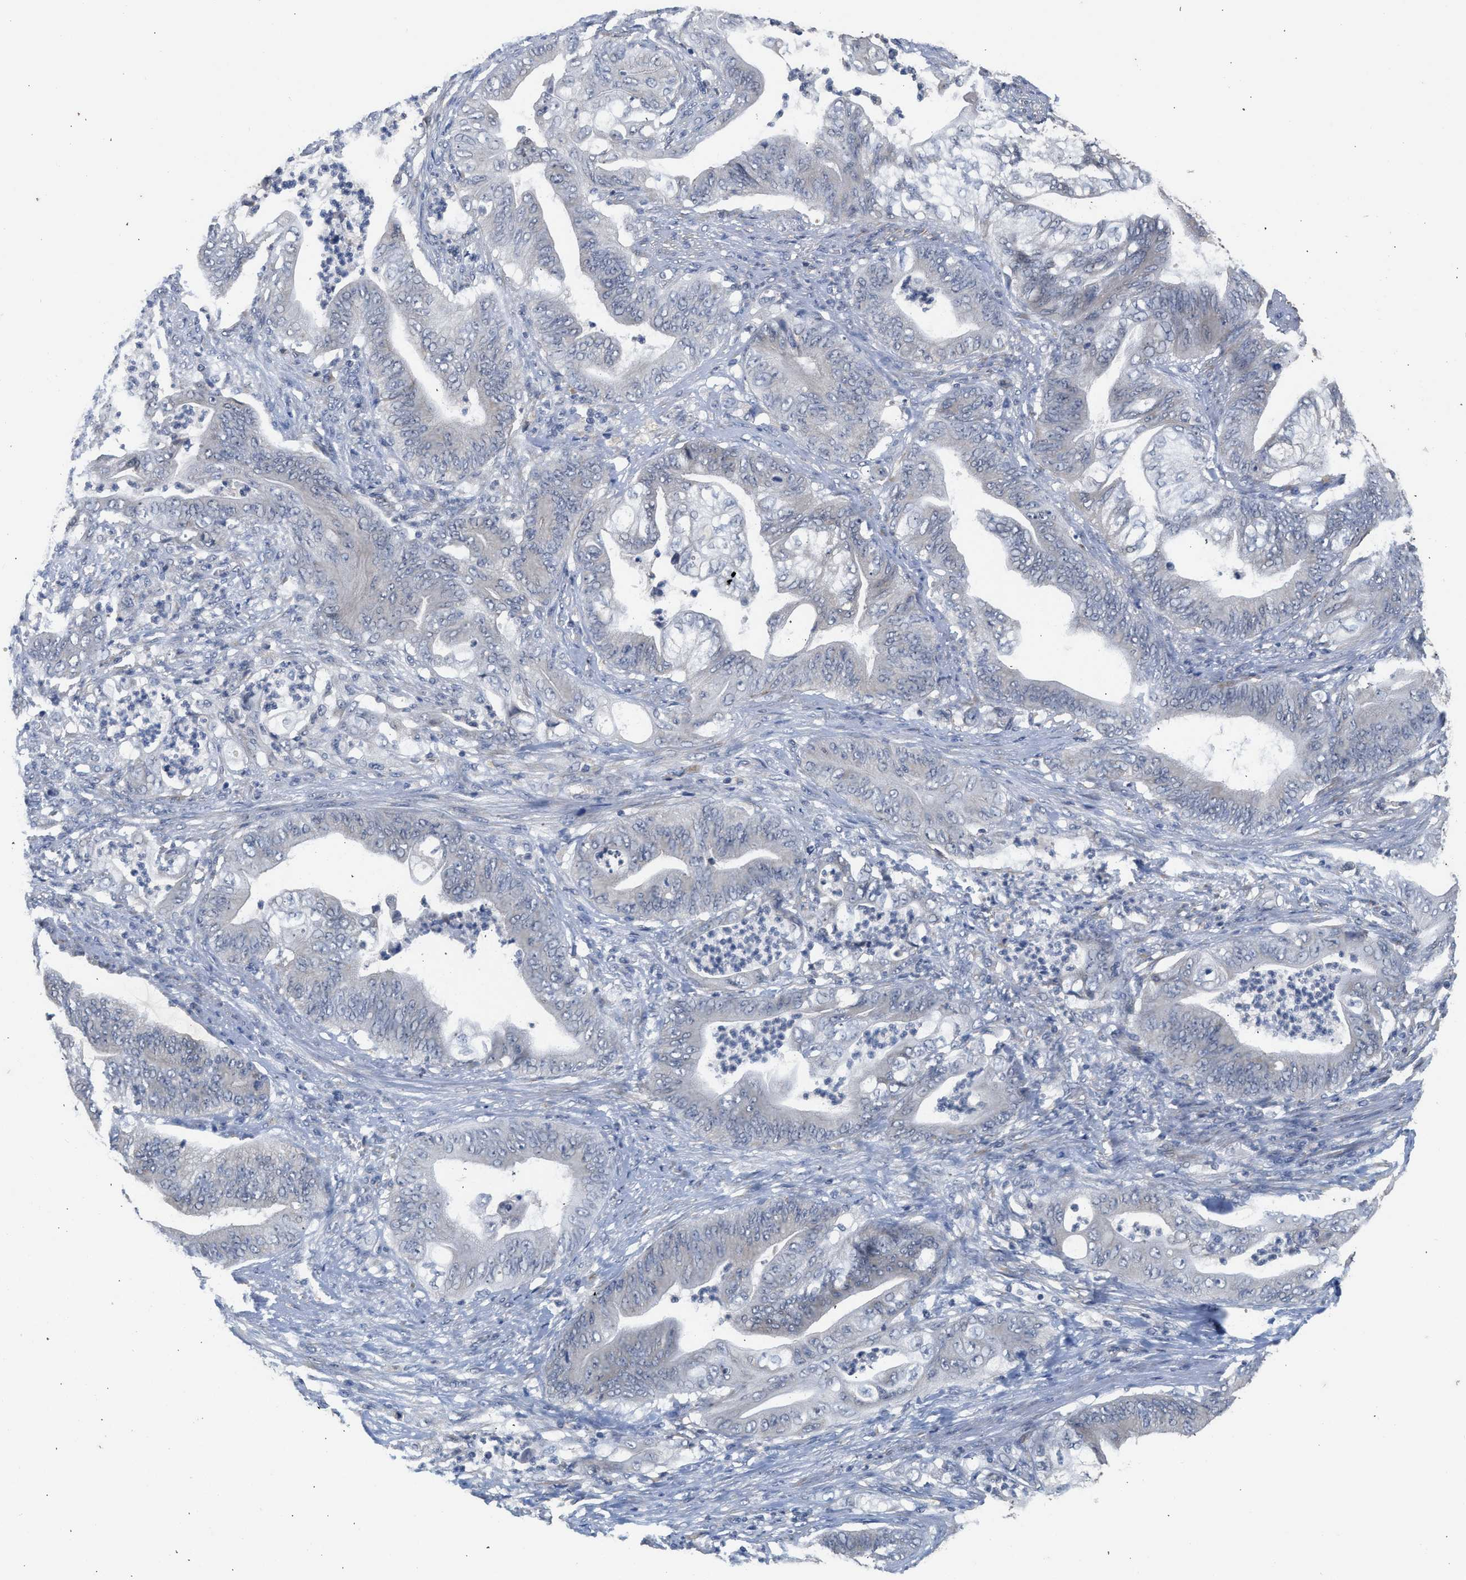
{"staining": {"intensity": "negative", "quantity": "none", "location": "none"}, "tissue": "stomach cancer", "cell_type": "Tumor cells", "image_type": "cancer", "snomed": [{"axis": "morphology", "description": "Adenocarcinoma, NOS"}, {"axis": "topography", "description": "Stomach"}], "caption": "IHC of stomach cancer shows no positivity in tumor cells.", "gene": "CSF3R", "patient": {"sex": "female", "age": 73}}